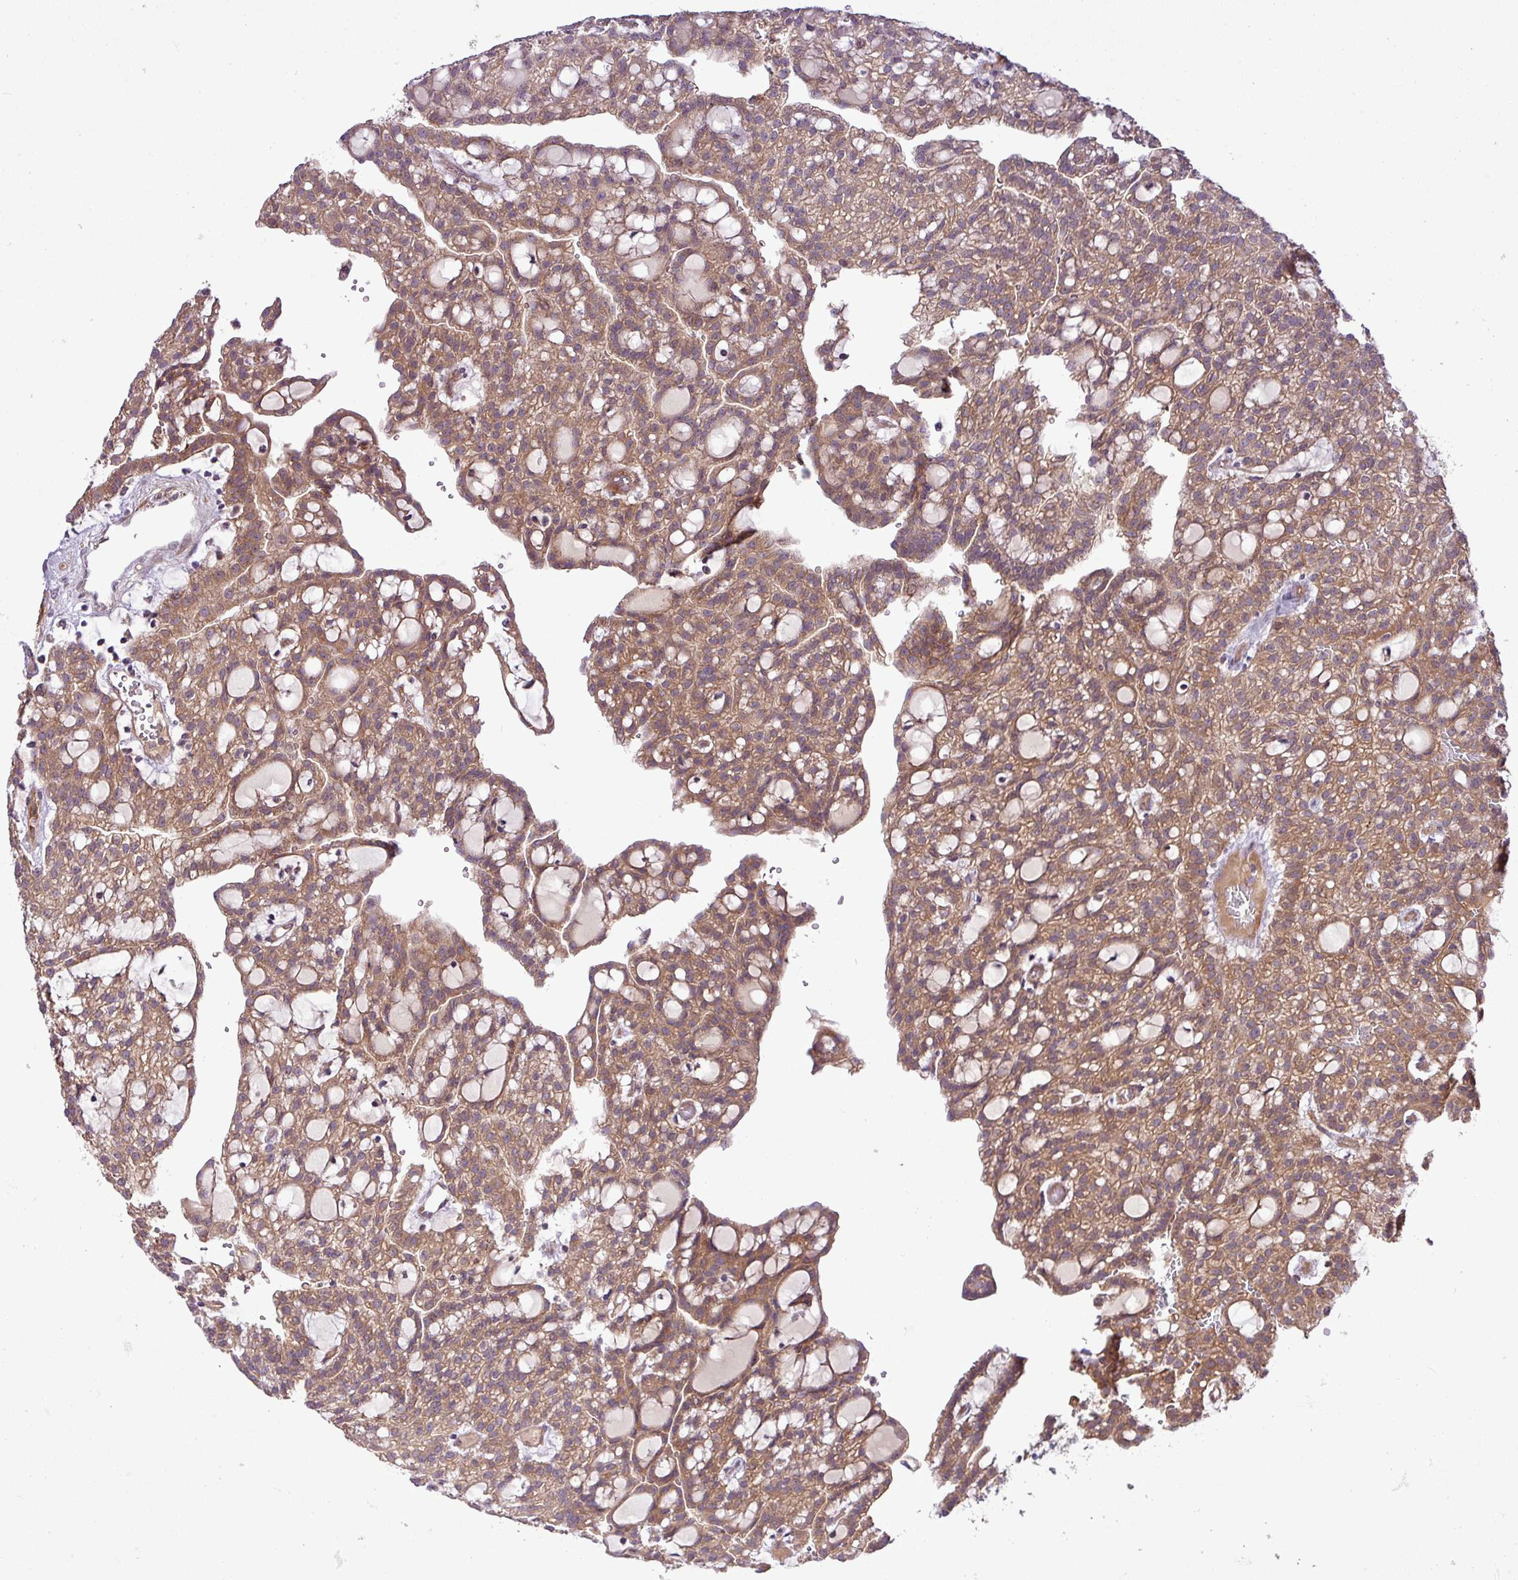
{"staining": {"intensity": "moderate", "quantity": ">75%", "location": "cytoplasmic/membranous"}, "tissue": "renal cancer", "cell_type": "Tumor cells", "image_type": "cancer", "snomed": [{"axis": "morphology", "description": "Adenocarcinoma, NOS"}, {"axis": "topography", "description": "Kidney"}], "caption": "A high-resolution histopathology image shows immunohistochemistry (IHC) staining of adenocarcinoma (renal), which demonstrates moderate cytoplasmic/membranous staining in approximately >75% of tumor cells. The staining is performed using DAB brown chromogen to label protein expression. The nuclei are counter-stained blue using hematoxylin.", "gene": "XIAP", "patient": {"sex": "male", "age": 63}}